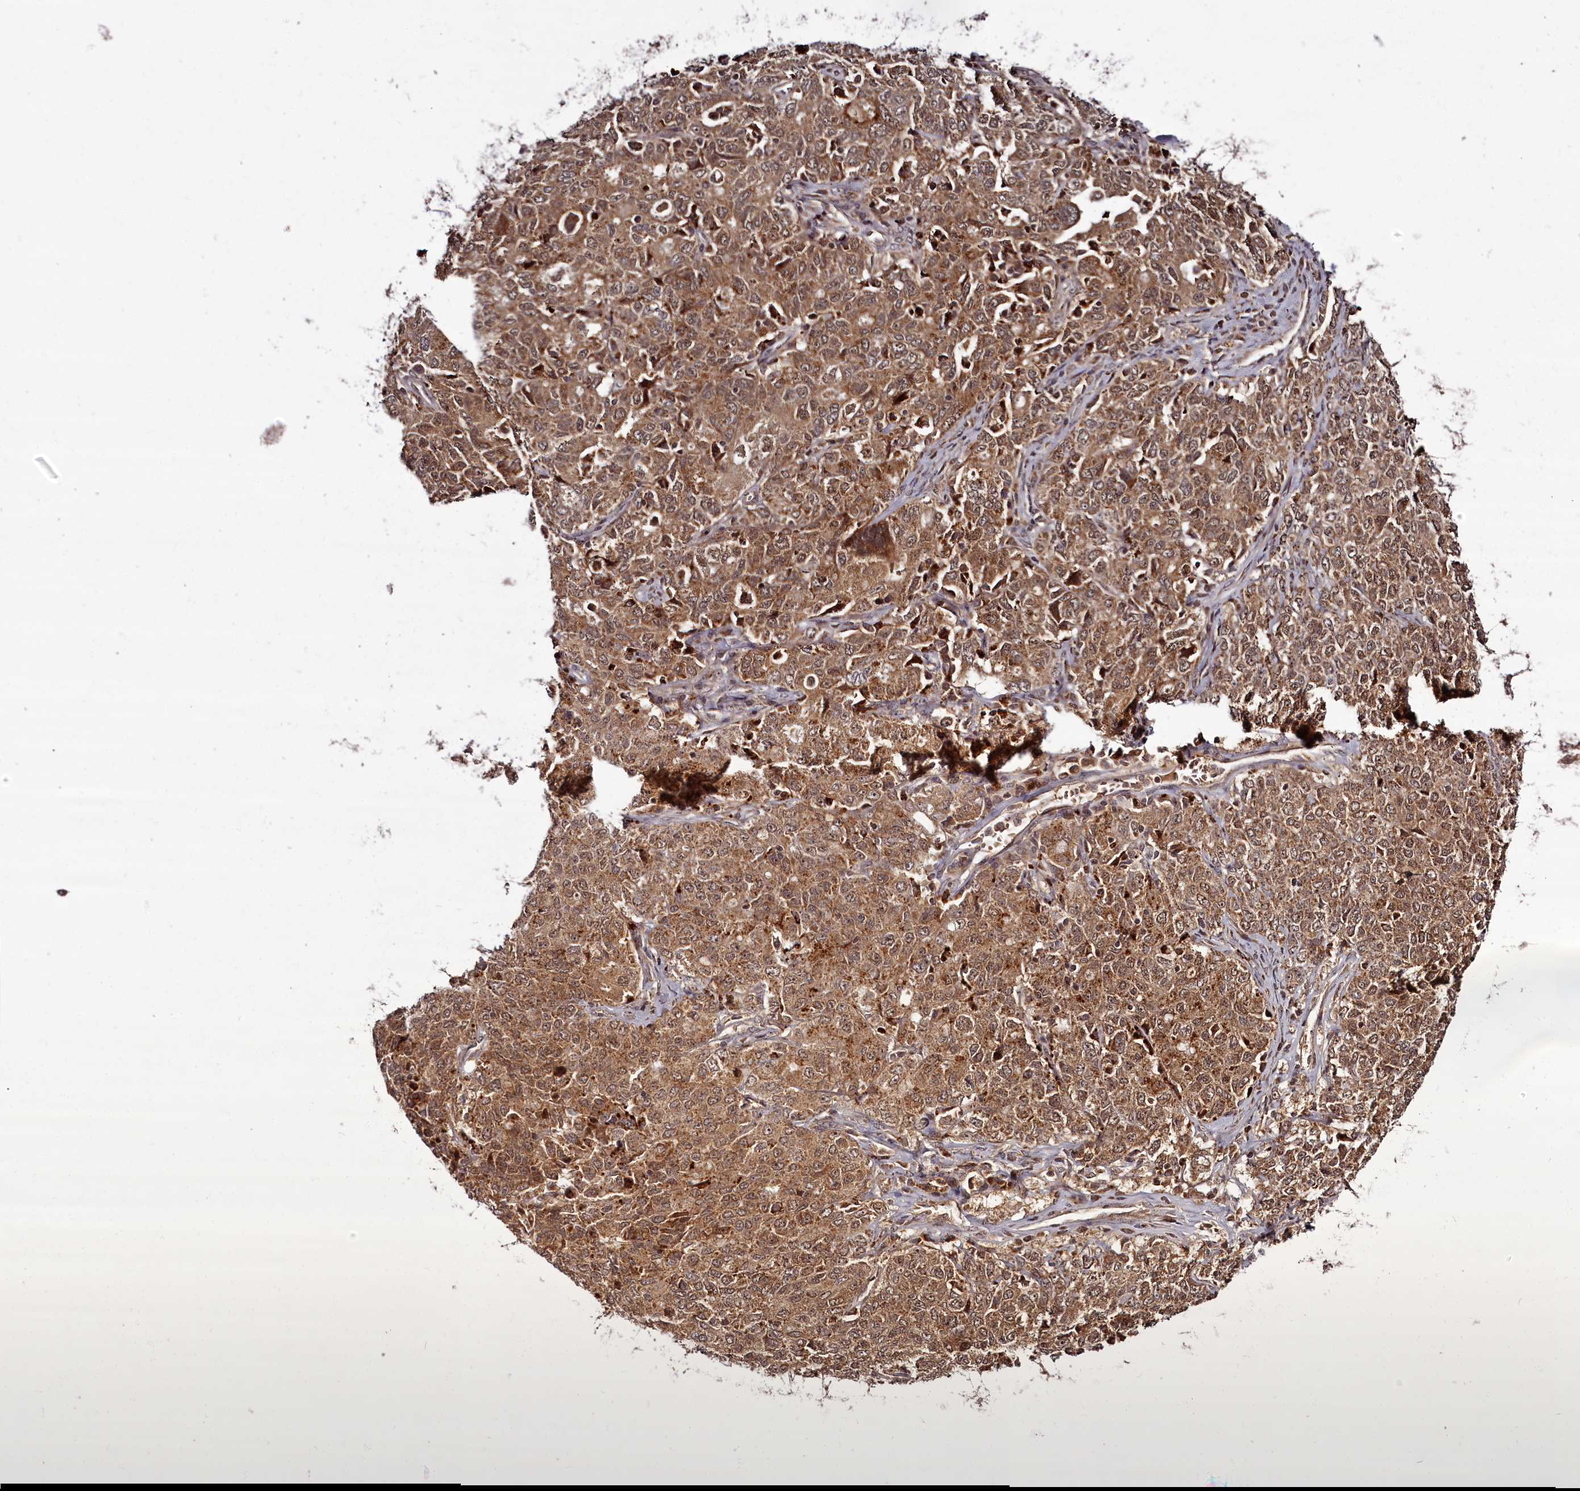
{"staining": {"intensity": "moderate", "quantity": ">75%", "location": "cytoplasmic/membranous,nuclear"}, "tissue": "ovarian cancer", "cell_type": "Tumor cells", "image_type": "cancer", "snomed": [{"axis": "morphology", "description": "Carcinoma, endometroid"}, {"axis": "topography", "description": "Ovary"}], "caption": "Ovarian cancer (endometroid carcinoma) stained with IHC demonstrates moderate cytoplasmic/membranous and nuclear positivity in approximately >75% of tumor cells. (DAB (3,3'-diaminobenzidine) = brown stain, brightfield microscopy at high magnification).", "gene": "PCBP2", "patient": {"sex": "female", "age": 62}}